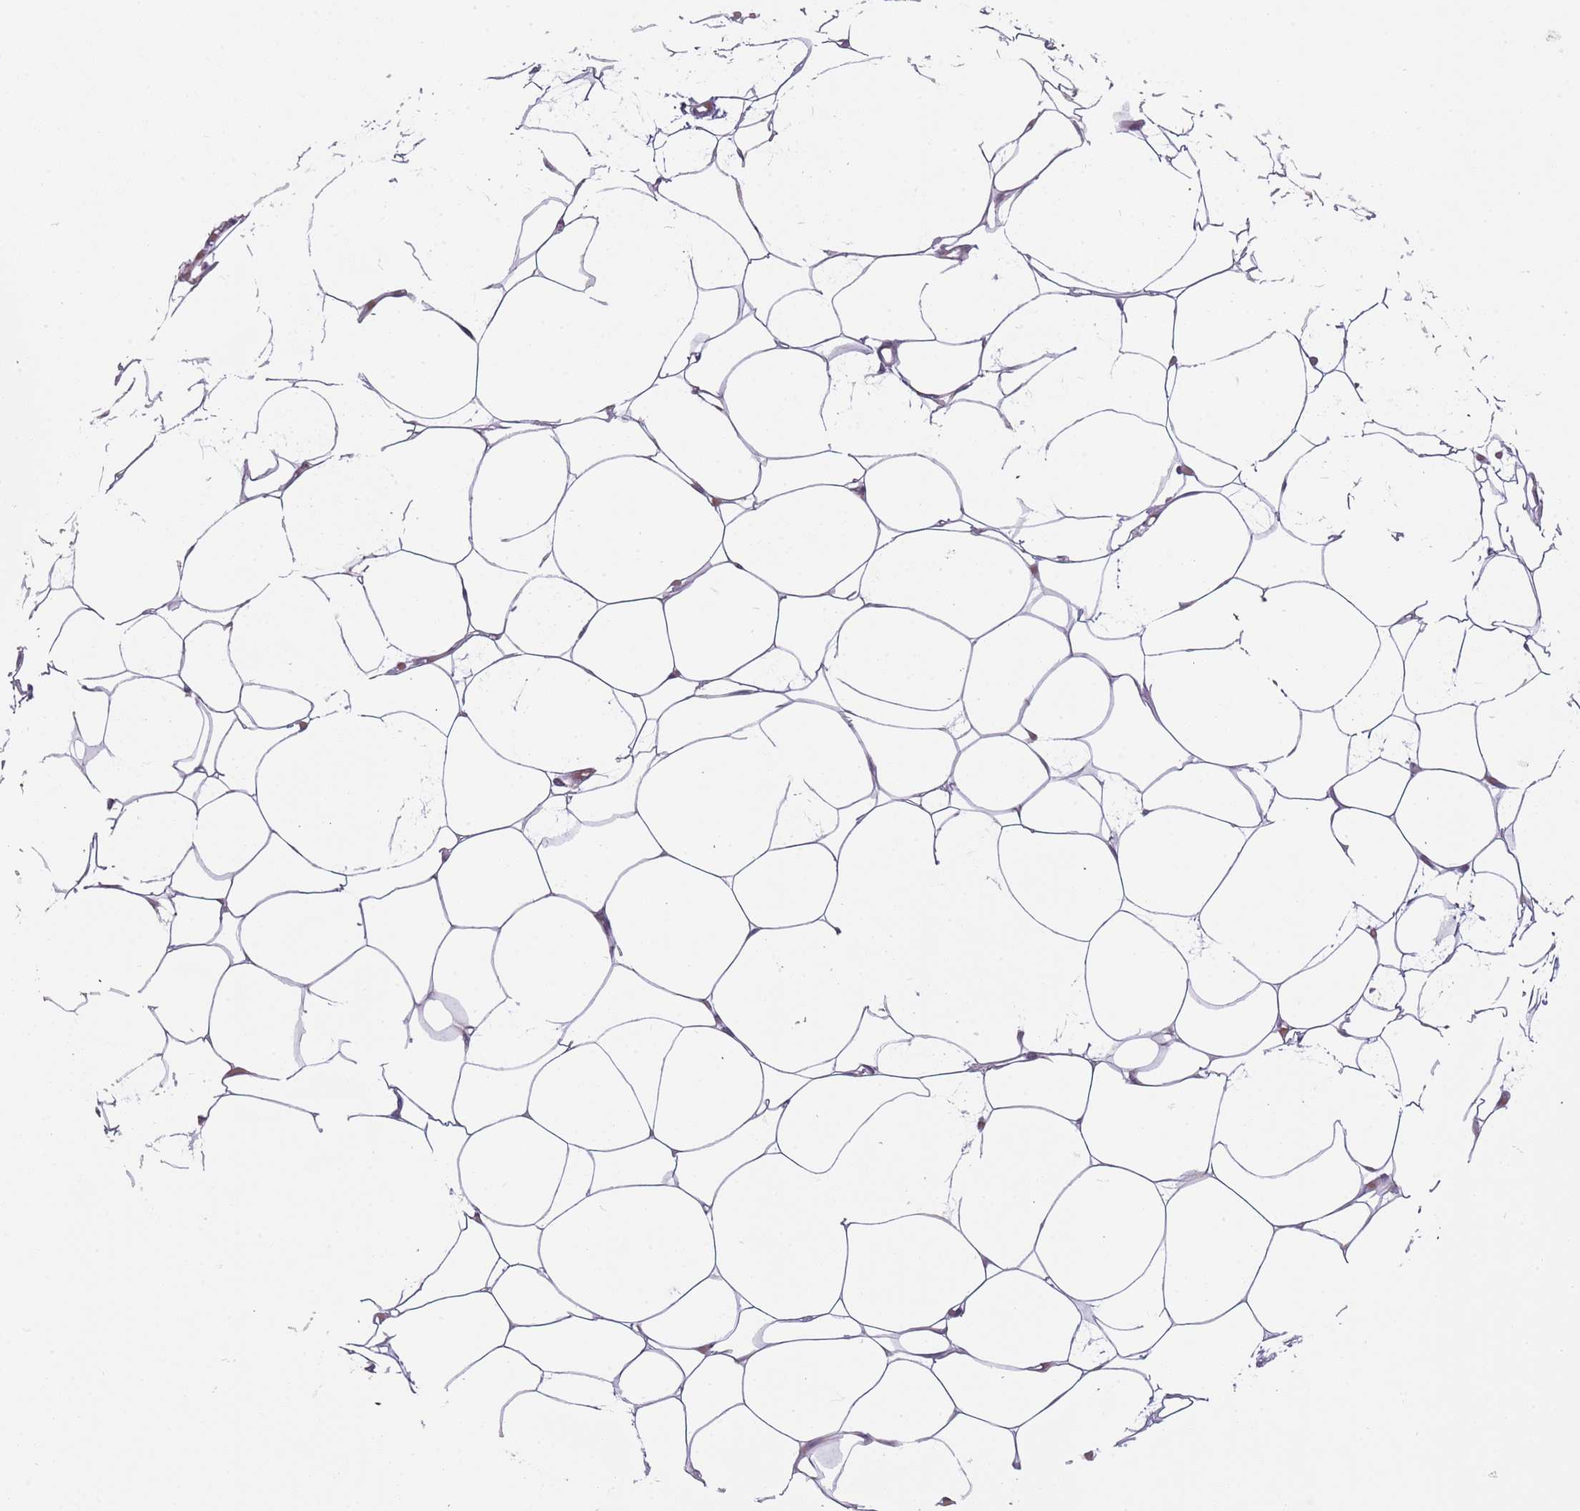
{"staining": {"intensity": "weak", "quantity": ">75%", "location": "cytoplasmic/membranous"}, "tissue": "adipose tissue", "cell_type": "Adipocytes", "image_type": "normal", "snomed": [{"axis": "morphology", "description": "Normal tissue, NOS"}, {"axis": "topography", "description": "Breast"}], "caption": "Immunohistochemical staining of normal adipose tissue displays weak cytoplasmic/membranous protein positivity in about >75% of adipocytes.", "gene": "LHX6", "patient": {"sex": "female", "age": 23}}